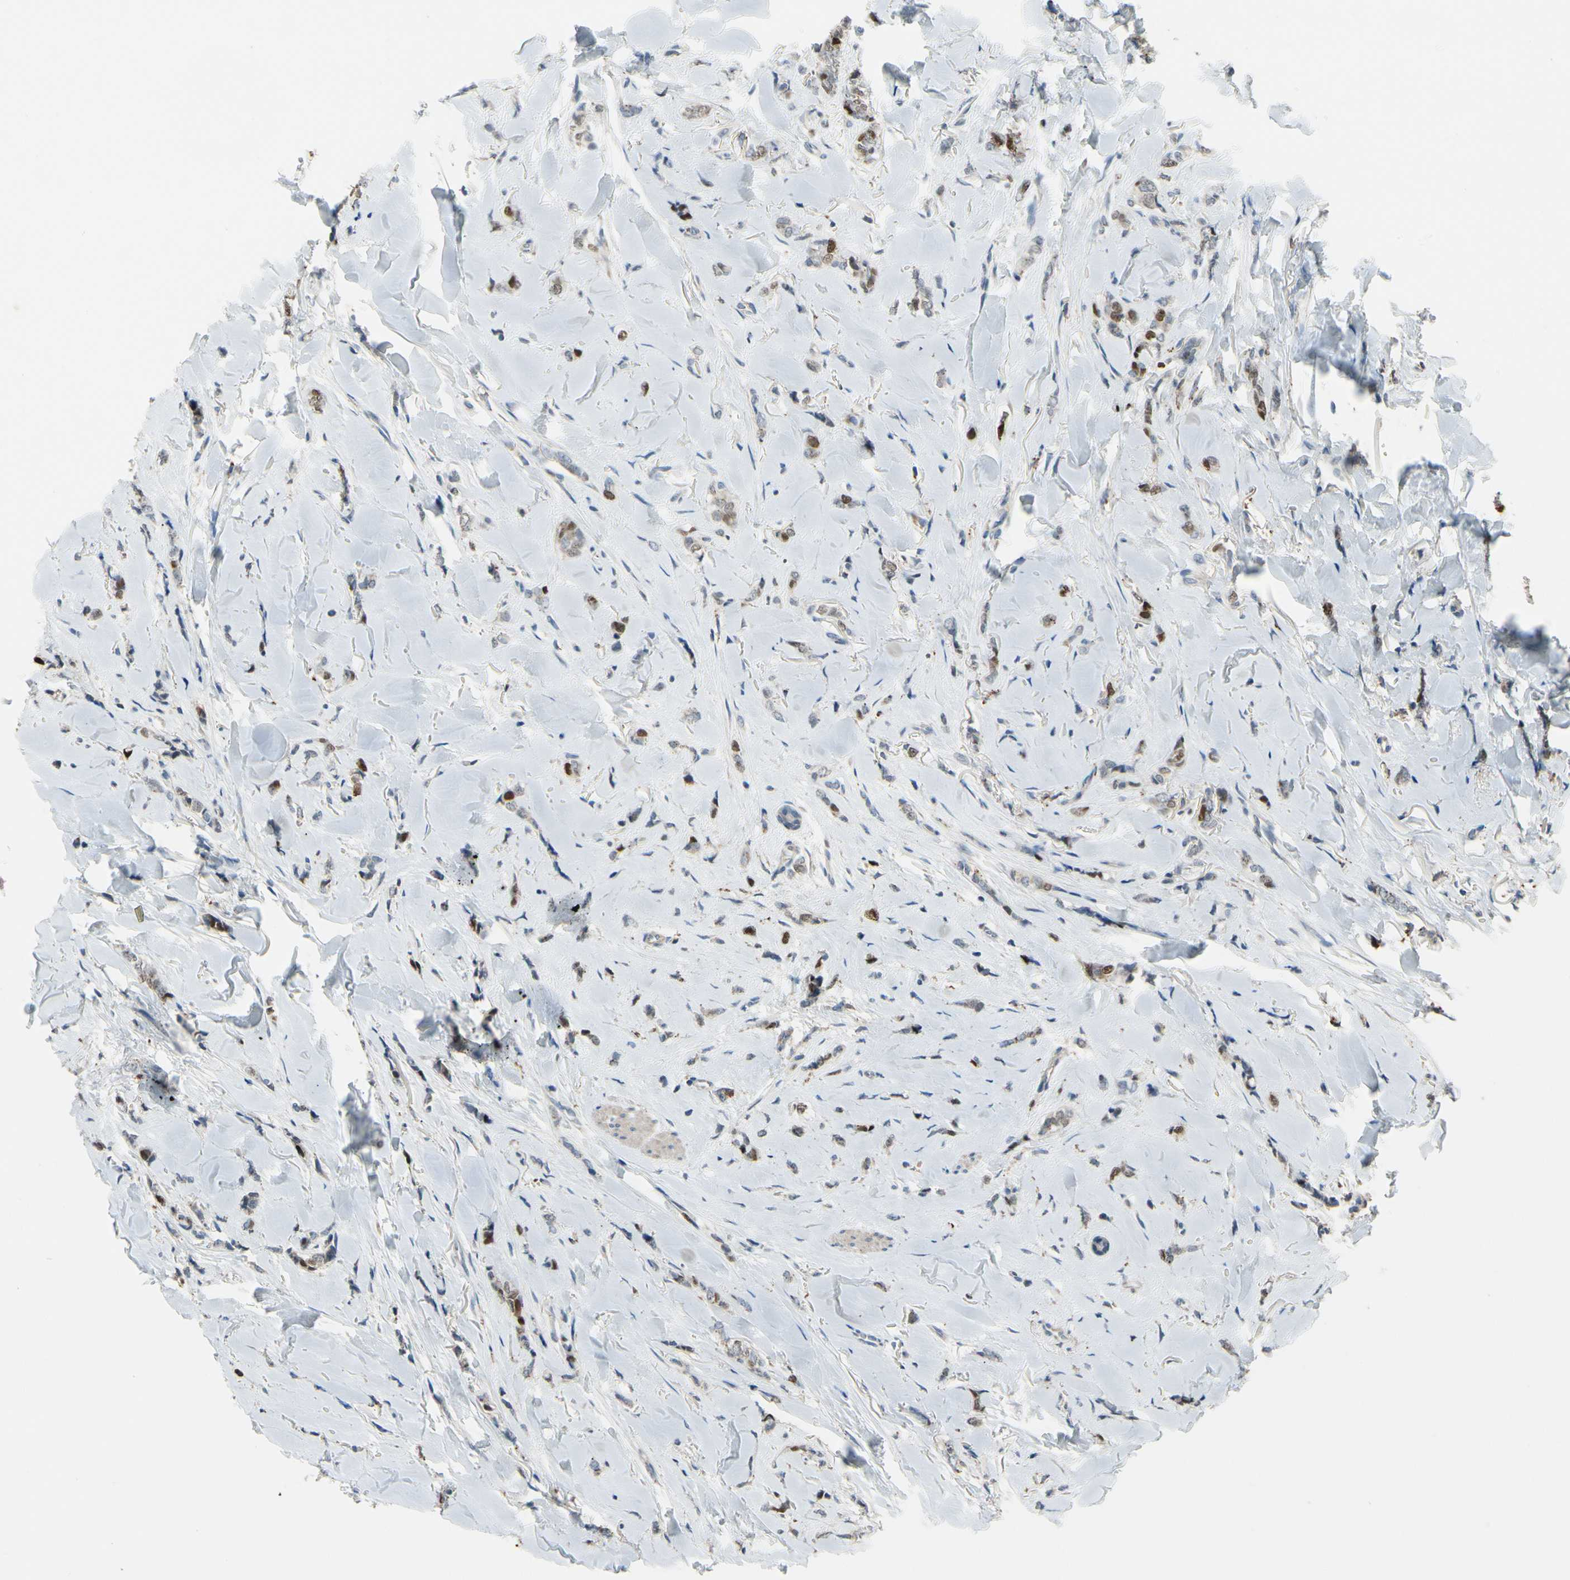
{"staining": {"intensity": "strong", "quantity": "25%-75%", "location": "nuclear"}, "tissue": "breast cancer", "cell_type": "Tumor cells", "image_type": "cancer", "snomed": [{"axis": "morphology", "description": "Lobular carcinoma"}, {"axis": "topography", "description": "Skin"}, {"axis": "topography", "description": "Breast"}], "caption": "Lobular carcinoma (breast) tissue reveals strong nuclear expression in approximately 25%-75% of tumor cells, visualized by immunohistochemistry.", "gene": "ZKSCAN4", "patient": {"sex": "female", "age": 46}}